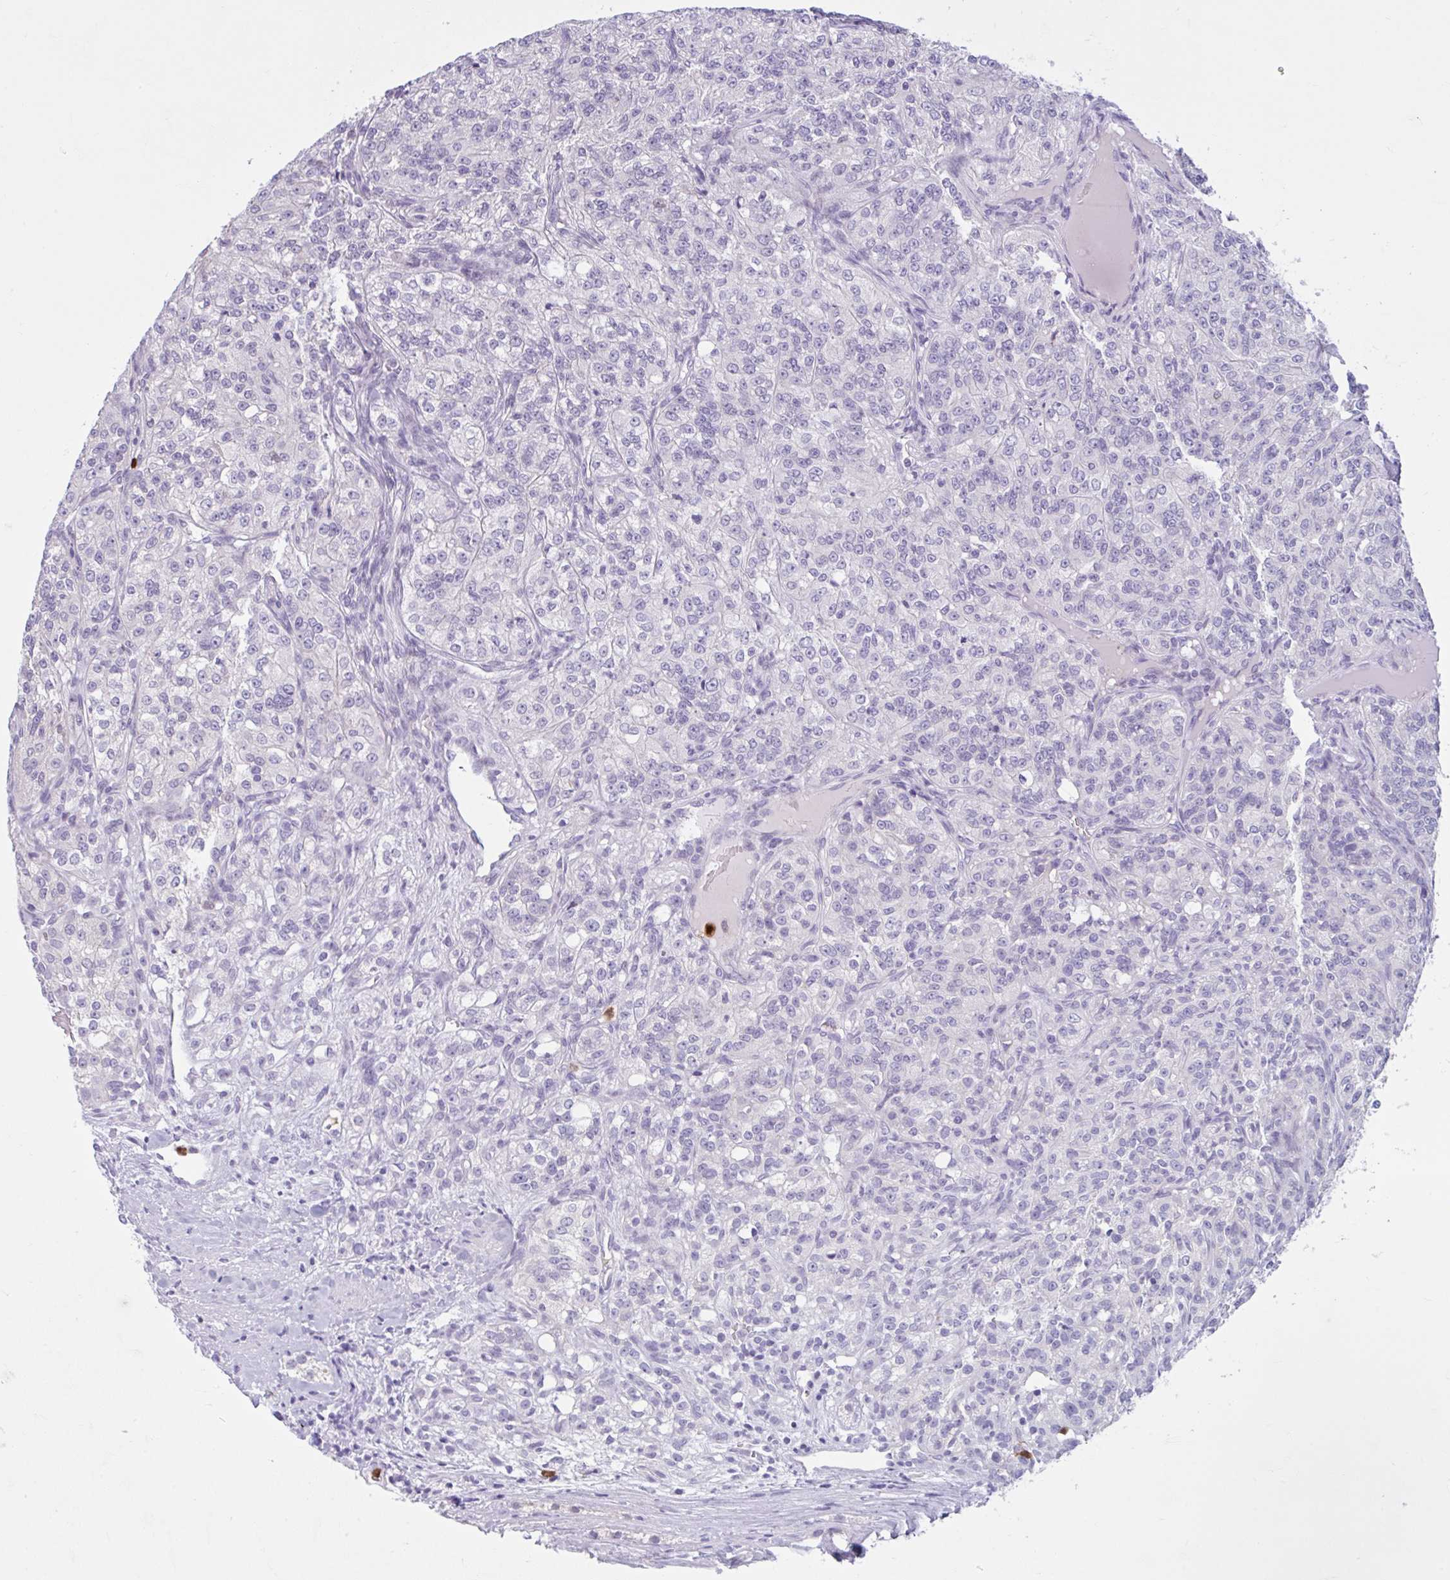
{"staining": {"intensity": "negative", "quantity": "none", "location": "none"}, "tissue": "renal cancer", "cell_type": "Tumor cells", "image_type": "cancer", "snomed": [{"axis": "morphology", "description": "Adenocarcinoma, NOS"}, {"axis": "topography", "description": "Kidney"}], "caption": "The IHC image has no significant positivity in tumor cells of adenocarcinoma (renal) tissue.", "gene": "CEP120", "patient": {"sex": "female", "age": 63}}